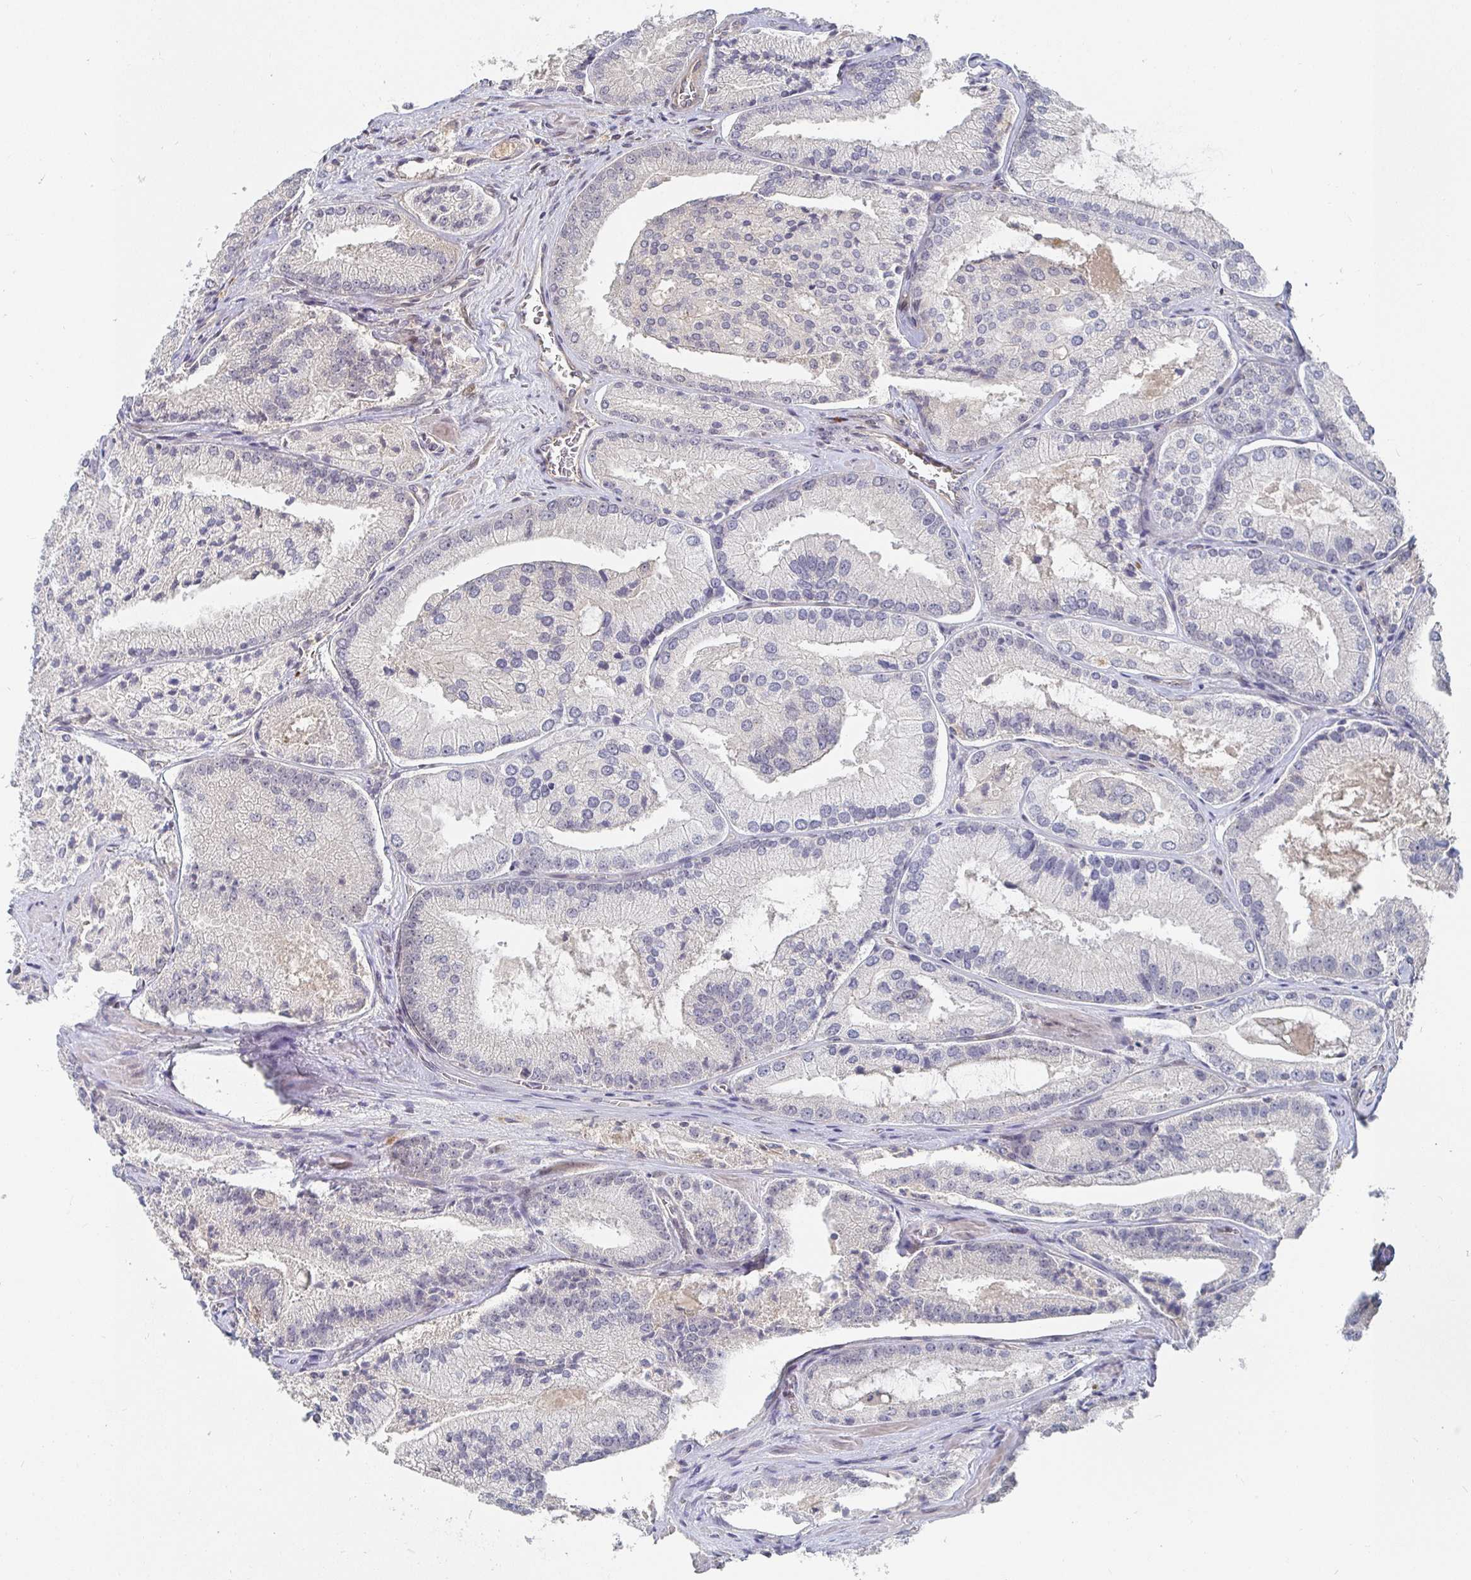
{"staining": {"intensity": "negative", "quantity": "none", "location": "none"}, "tissue": "prostate cancer", "cell_type": "Tumor cells", "image_type": "cancer", "snomed": [{"axis": "morphology", "description": "Adenocarcinoma, High grade"}, {"axis": "topography", "description": "Prostate"}], "caption": "Photomicrograph shows no protein expression in tumor cells of prostate cancer tissue. (DAB (3,3'-diaminobenzidine) IHC, high magnification).", "gene": "MEIS1", "patient": {"sex": "male", "age": 73}}